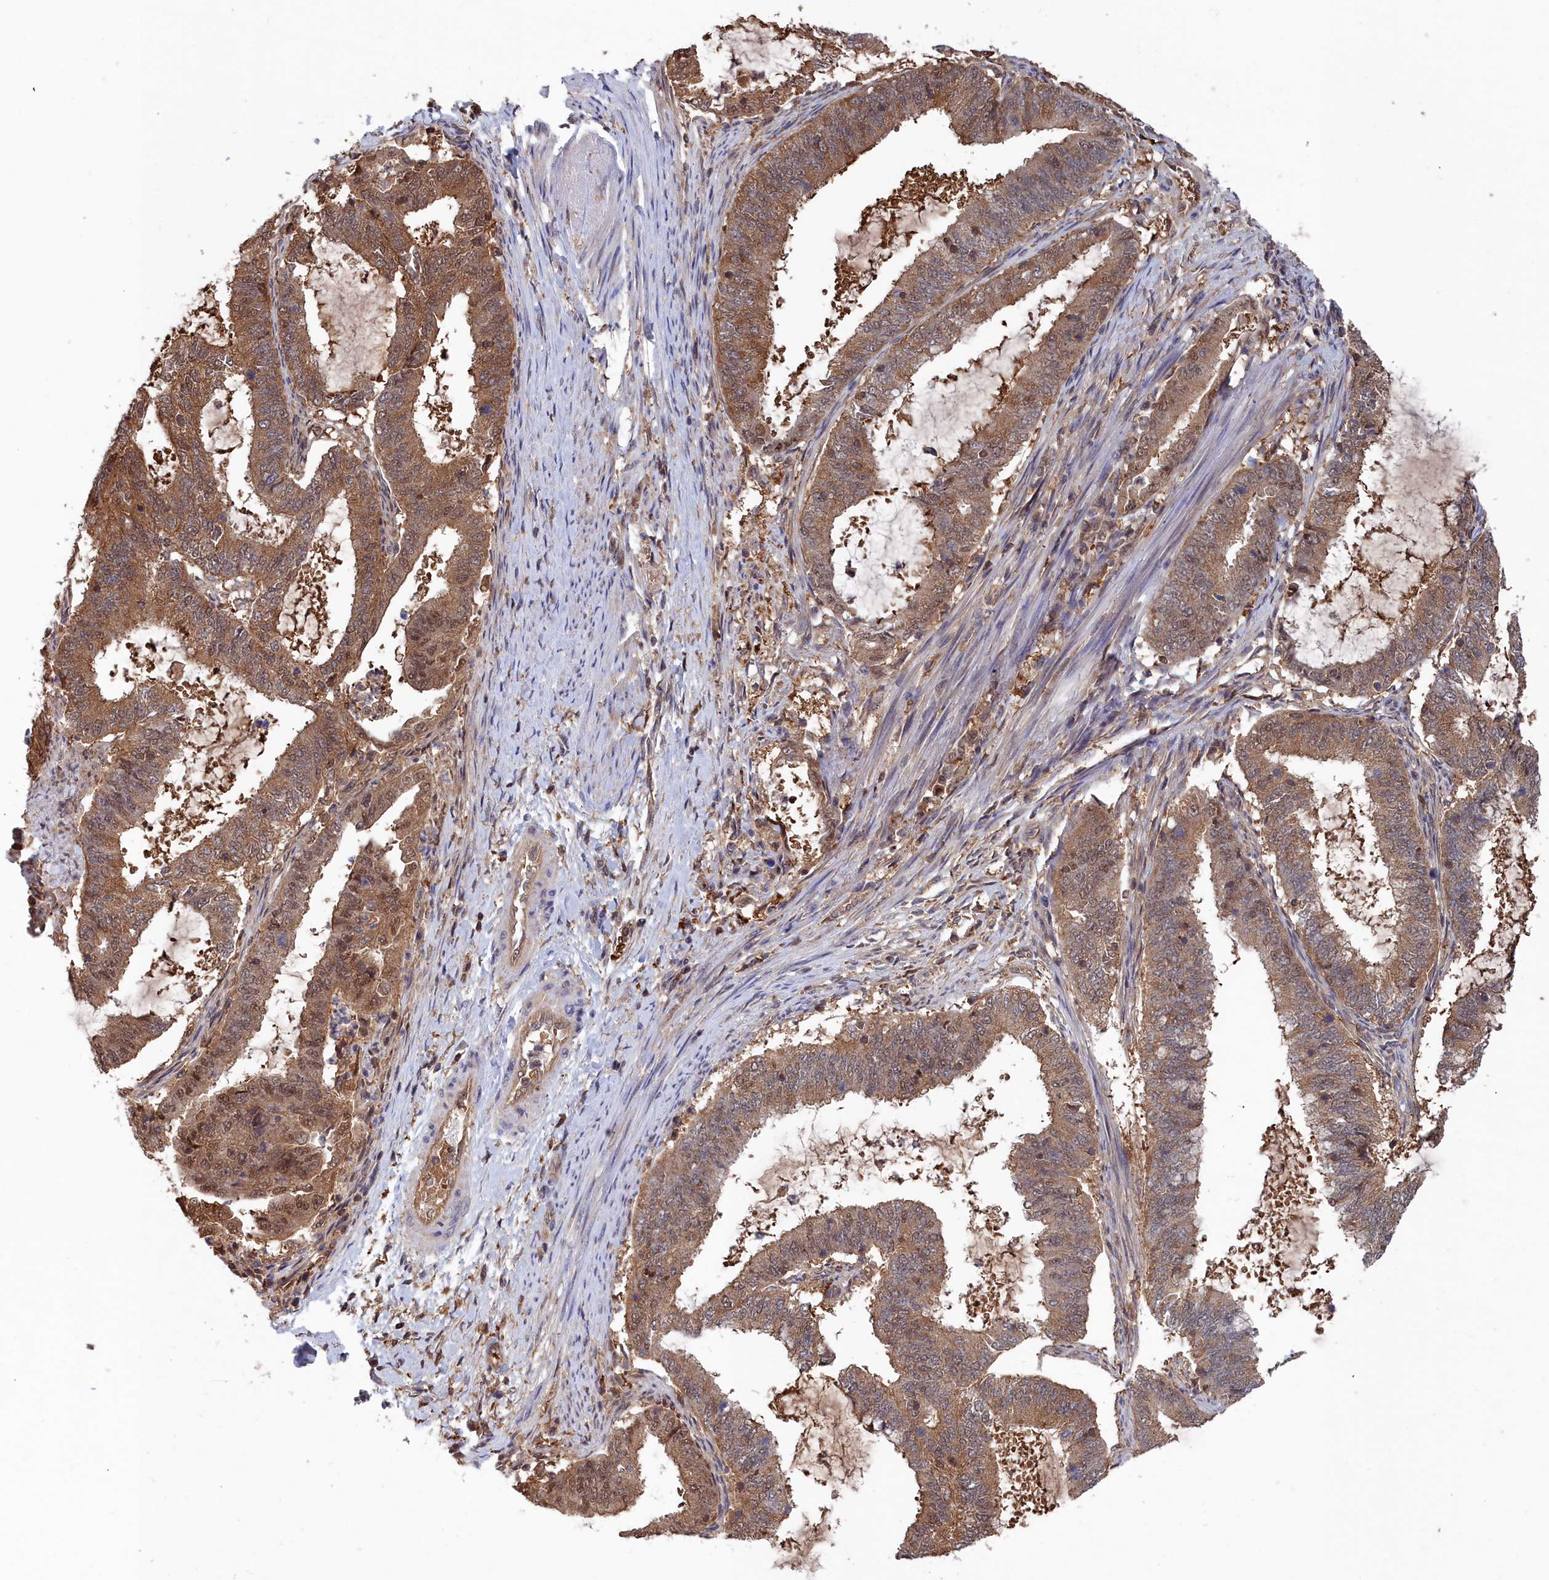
{"staining": {"intensity": "moderate", "quantity": ">75%", "location": "cytoplasmic/membranous,nuclear"}, "tissue": "endometrial cancer", "cell_type": "Tumor cells", "image_type": "cancer", "snomed": [{"axis": "morphology", "description": "Adenocarcinoma, NOS"}, {"axis": "topography", "description": "Endometrium"}], "caption": "Human endometrial cancer (adenocarcinoma) stained for a protein (brown) shows moderate cytoplasmic/membranous and nuclear positive staining in approximately >75% of tumor cells.", "gene": "GFRA2", "patient": {"sex": "female", "age": 51}}